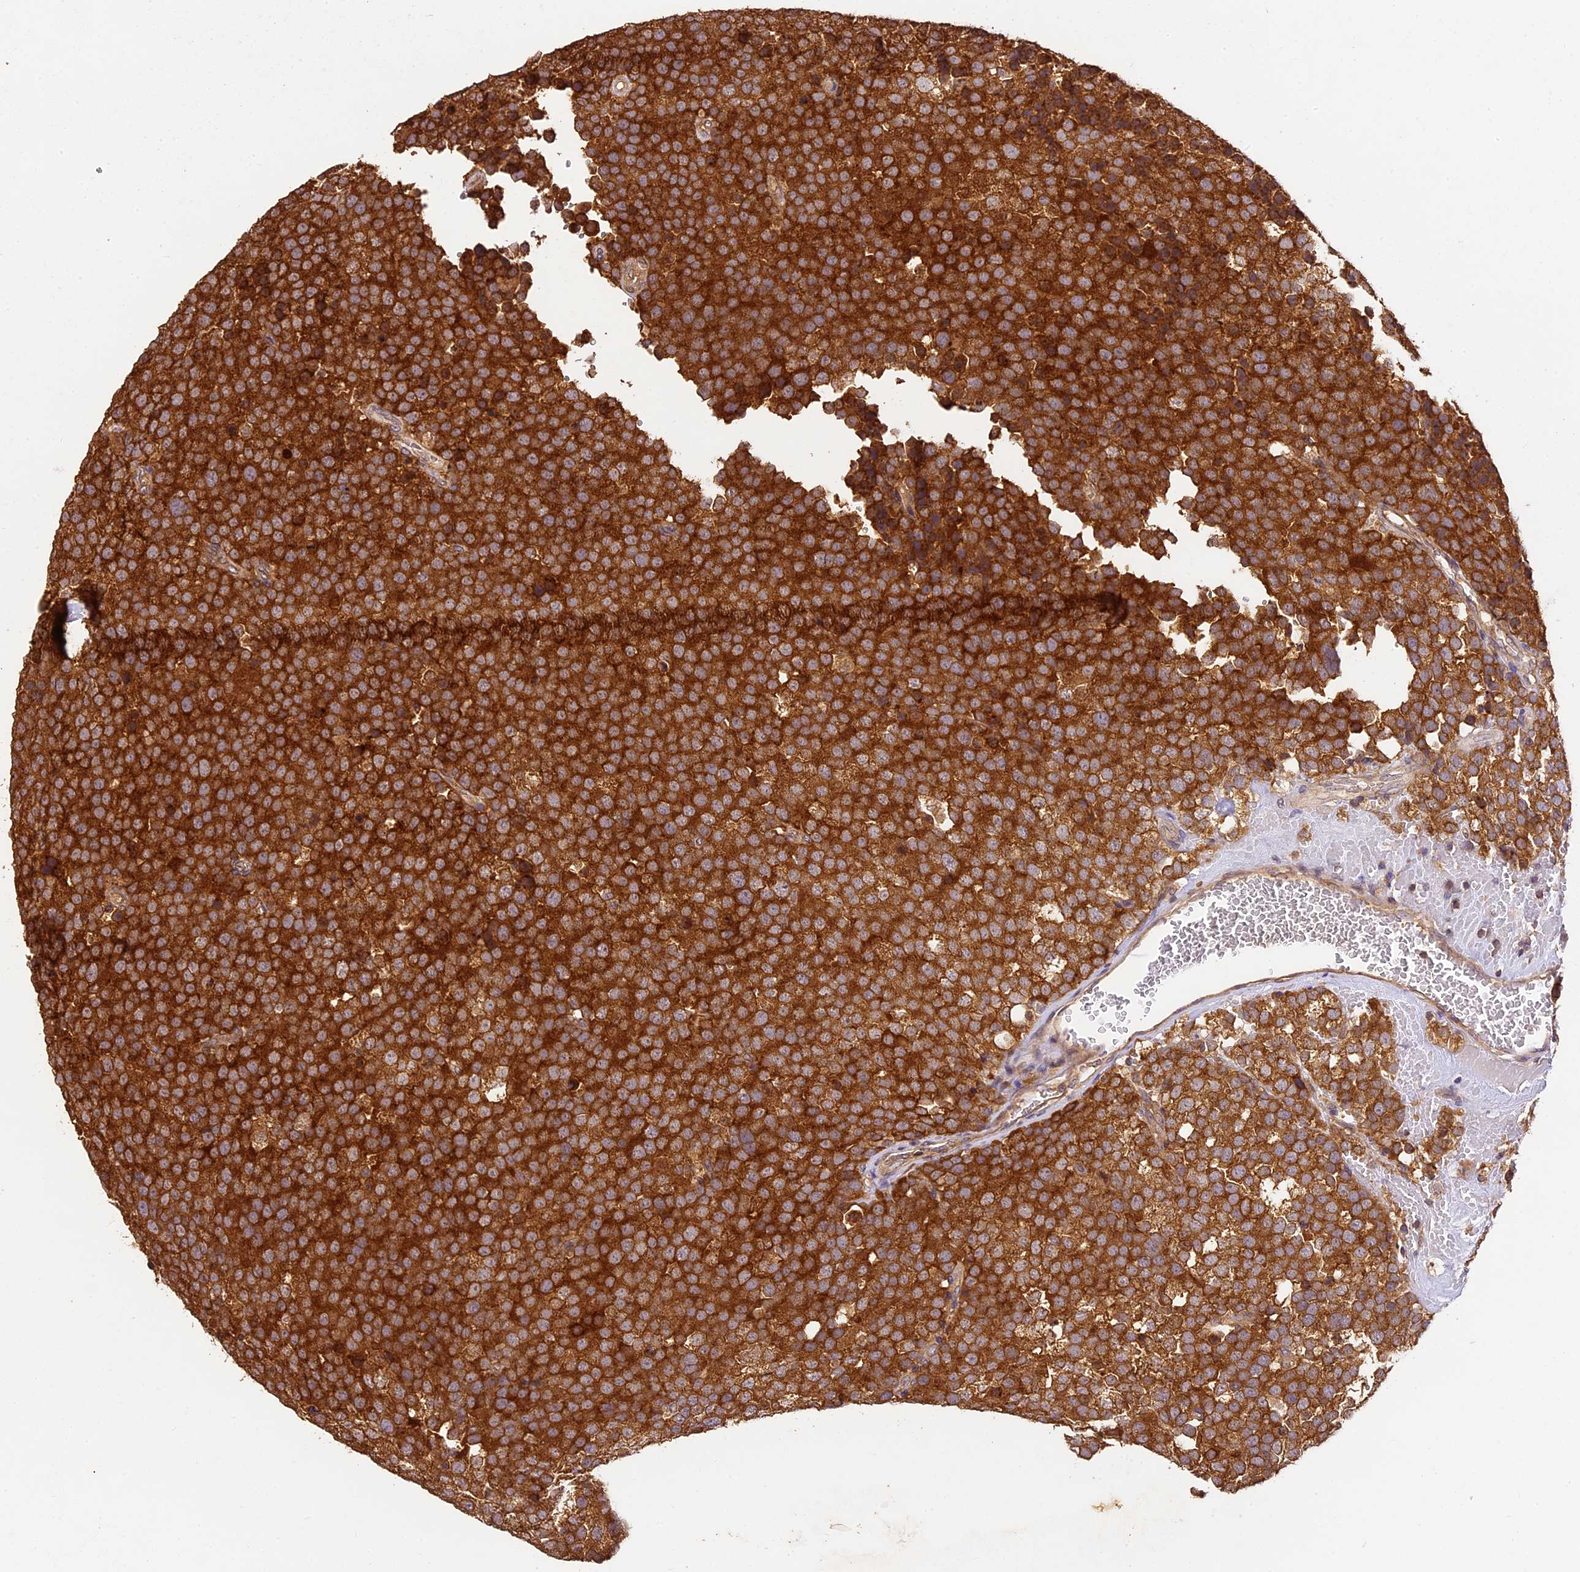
{"staining": {"intensity": "strong", "quantity": ">75%", "location": "cytoplasmic/membranous"}, "tissue": "testis cancer", "cell_type": "Tumor cells", "image_type": "cancer", "snomed": [{"axis": "morphology", "description": "Seminoma, NOS"}, {"axis": "topography", "description": "Testis"}], "caption": "DAB immunohistochemical staining of human testis seminoma demonstrates strong cytoplasmic/membranous protein staining in approximately >75% of tumor cells.", "gene": "BRAP", "patient": {"sex": "male", "age": 71}}